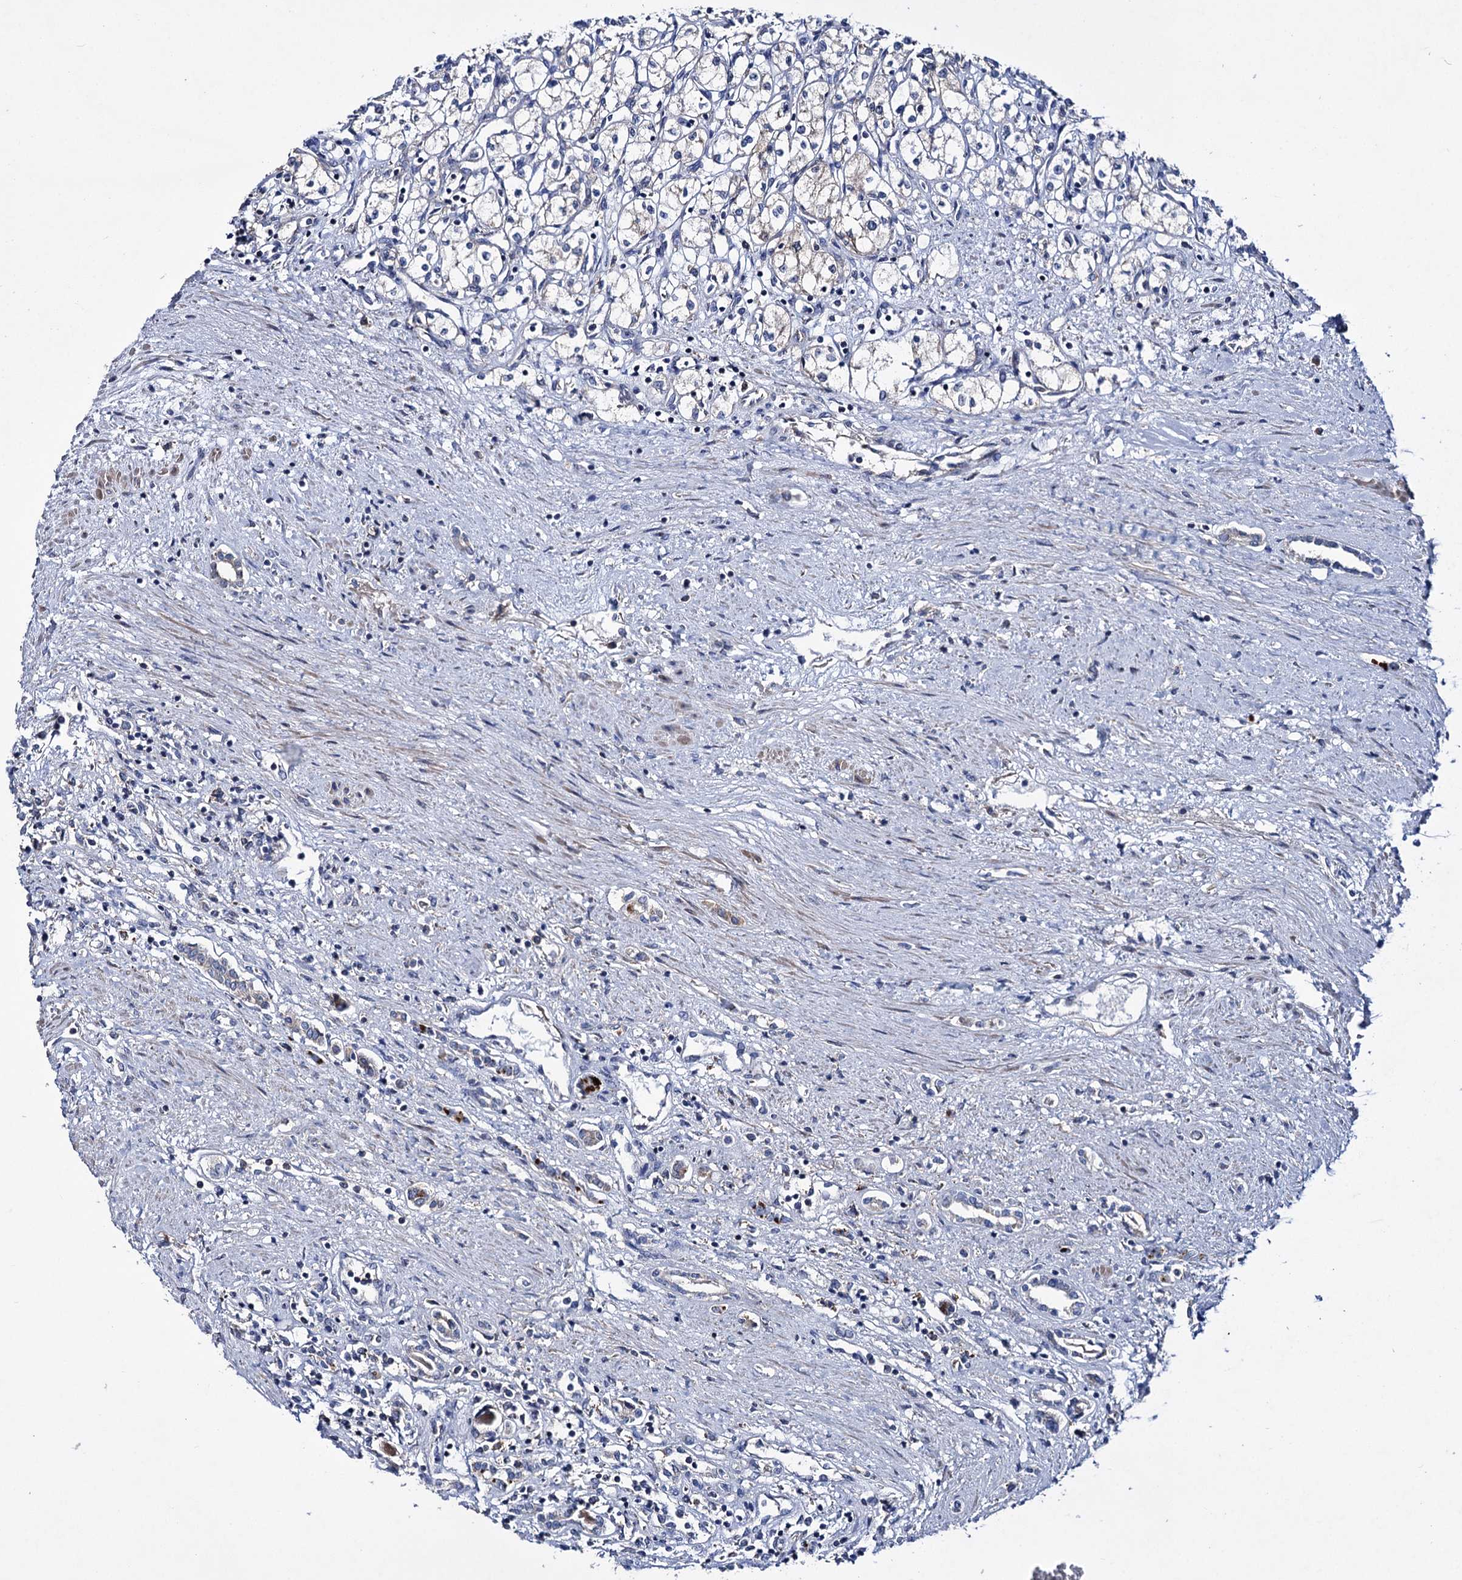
{"staining": {"intensity": "negative", "quantity": "none", "location": "none"}, "tissue": "renal cancer", "cell_type": "Tumor cells", "image_type": "cancer", "snomed": [{"axis": "morphology", "description": "Adenocarcinoma, NOS"}, {"axis": "topography", "description": "Kidney"}], "caption": "This is a photomicrograph of immunohistochemistry (IHC) staining of renal adenocarcinoma, which shows no positivity in tumor cells.", "gene": "CLPB", "patient": {"sex": "male", "age": 59}}